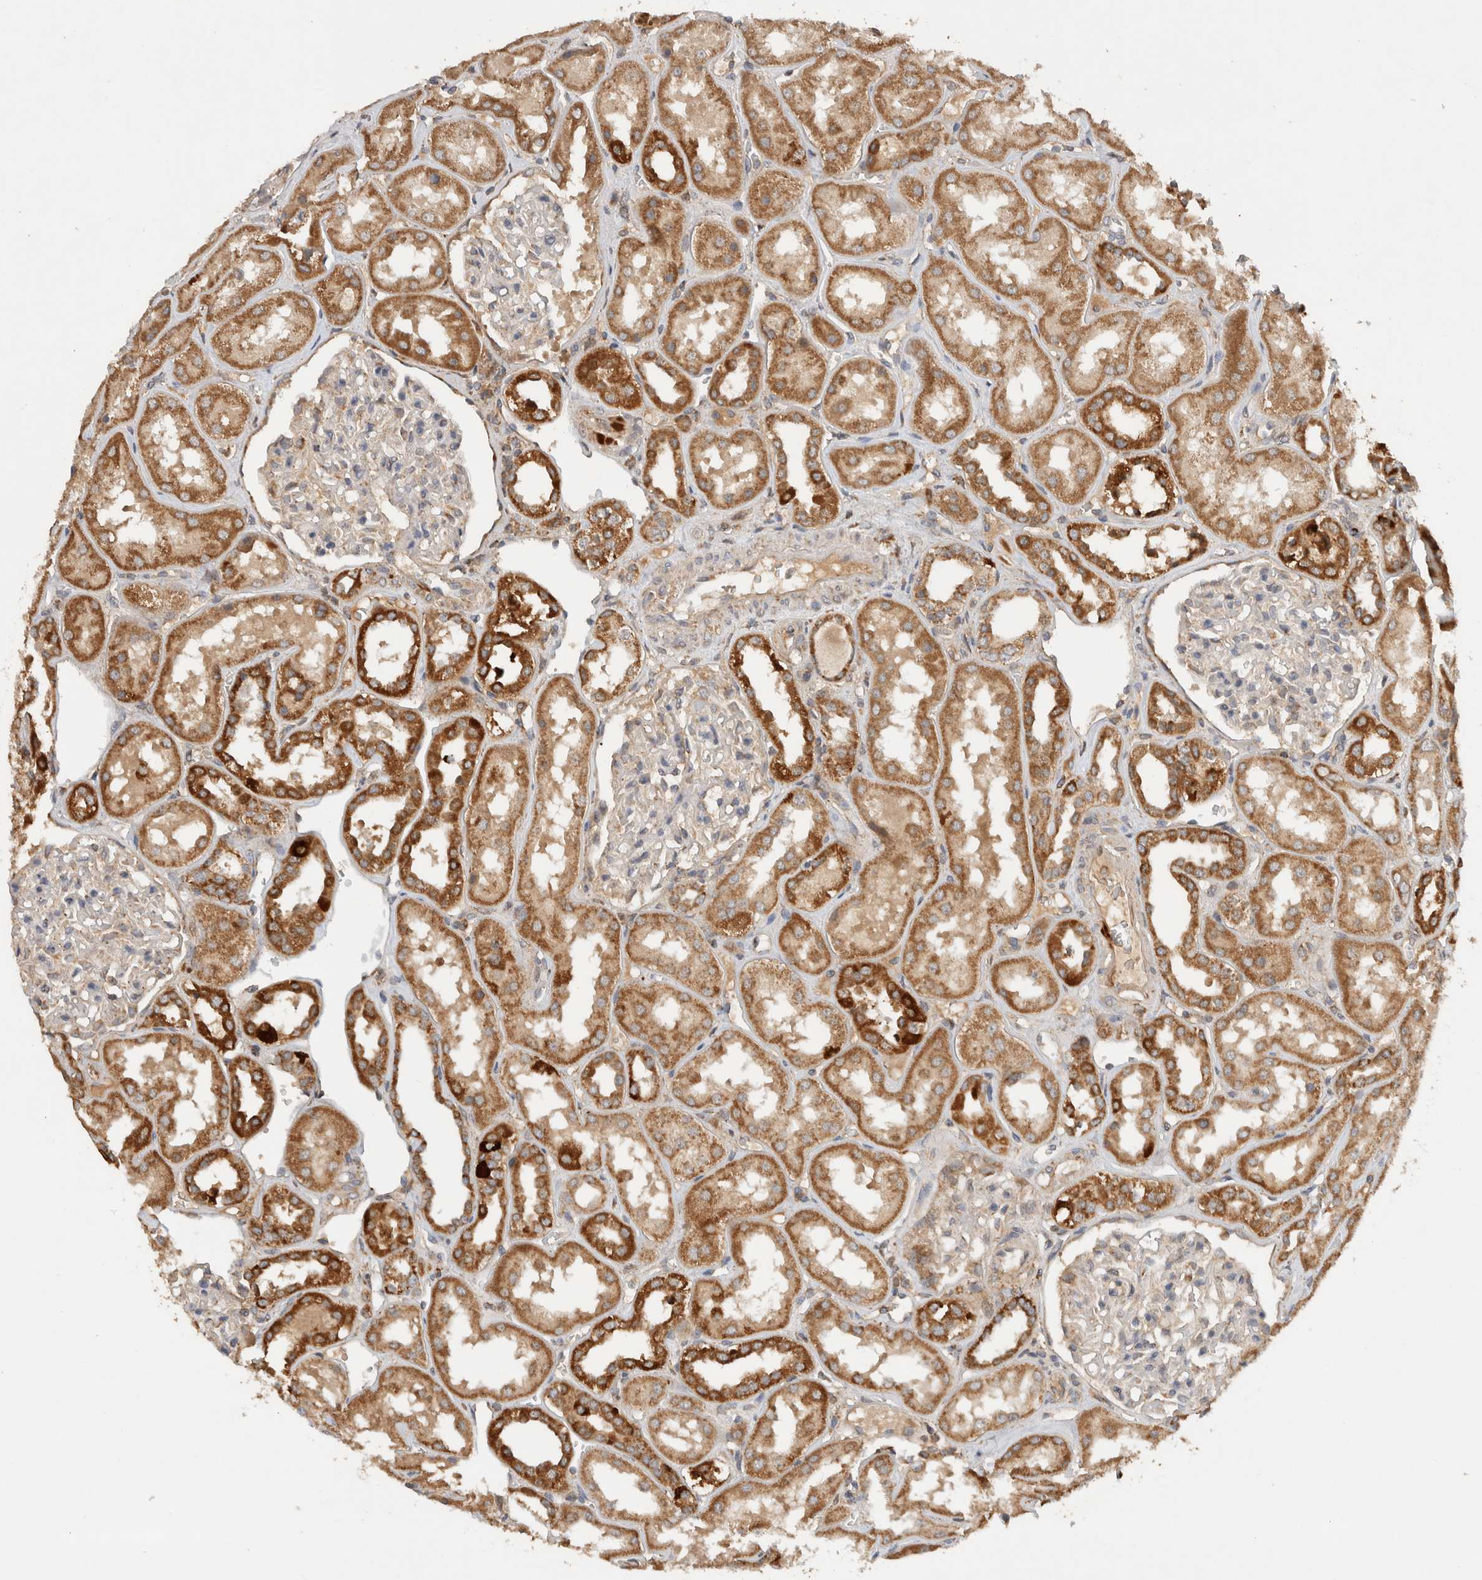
{"staining": {"intensity": "weak", "quantity": "<25%", "location": "cytoplasmic/membranous"}, "tissue": "kidney", "cell_type": "Cells in glomeruli", "image_type": "normal", "snomed": [{"axis": "morphology", "description": "Normal tissue, NOS"}, {"axis": "topography", "description": "Kidney"}], "caption": "Protein analysis of unremarkable kidney shows no significant expression in cells in glomeruli.", "gene": "AMPD1", "patient": {"sex": "male", "age": 70}}